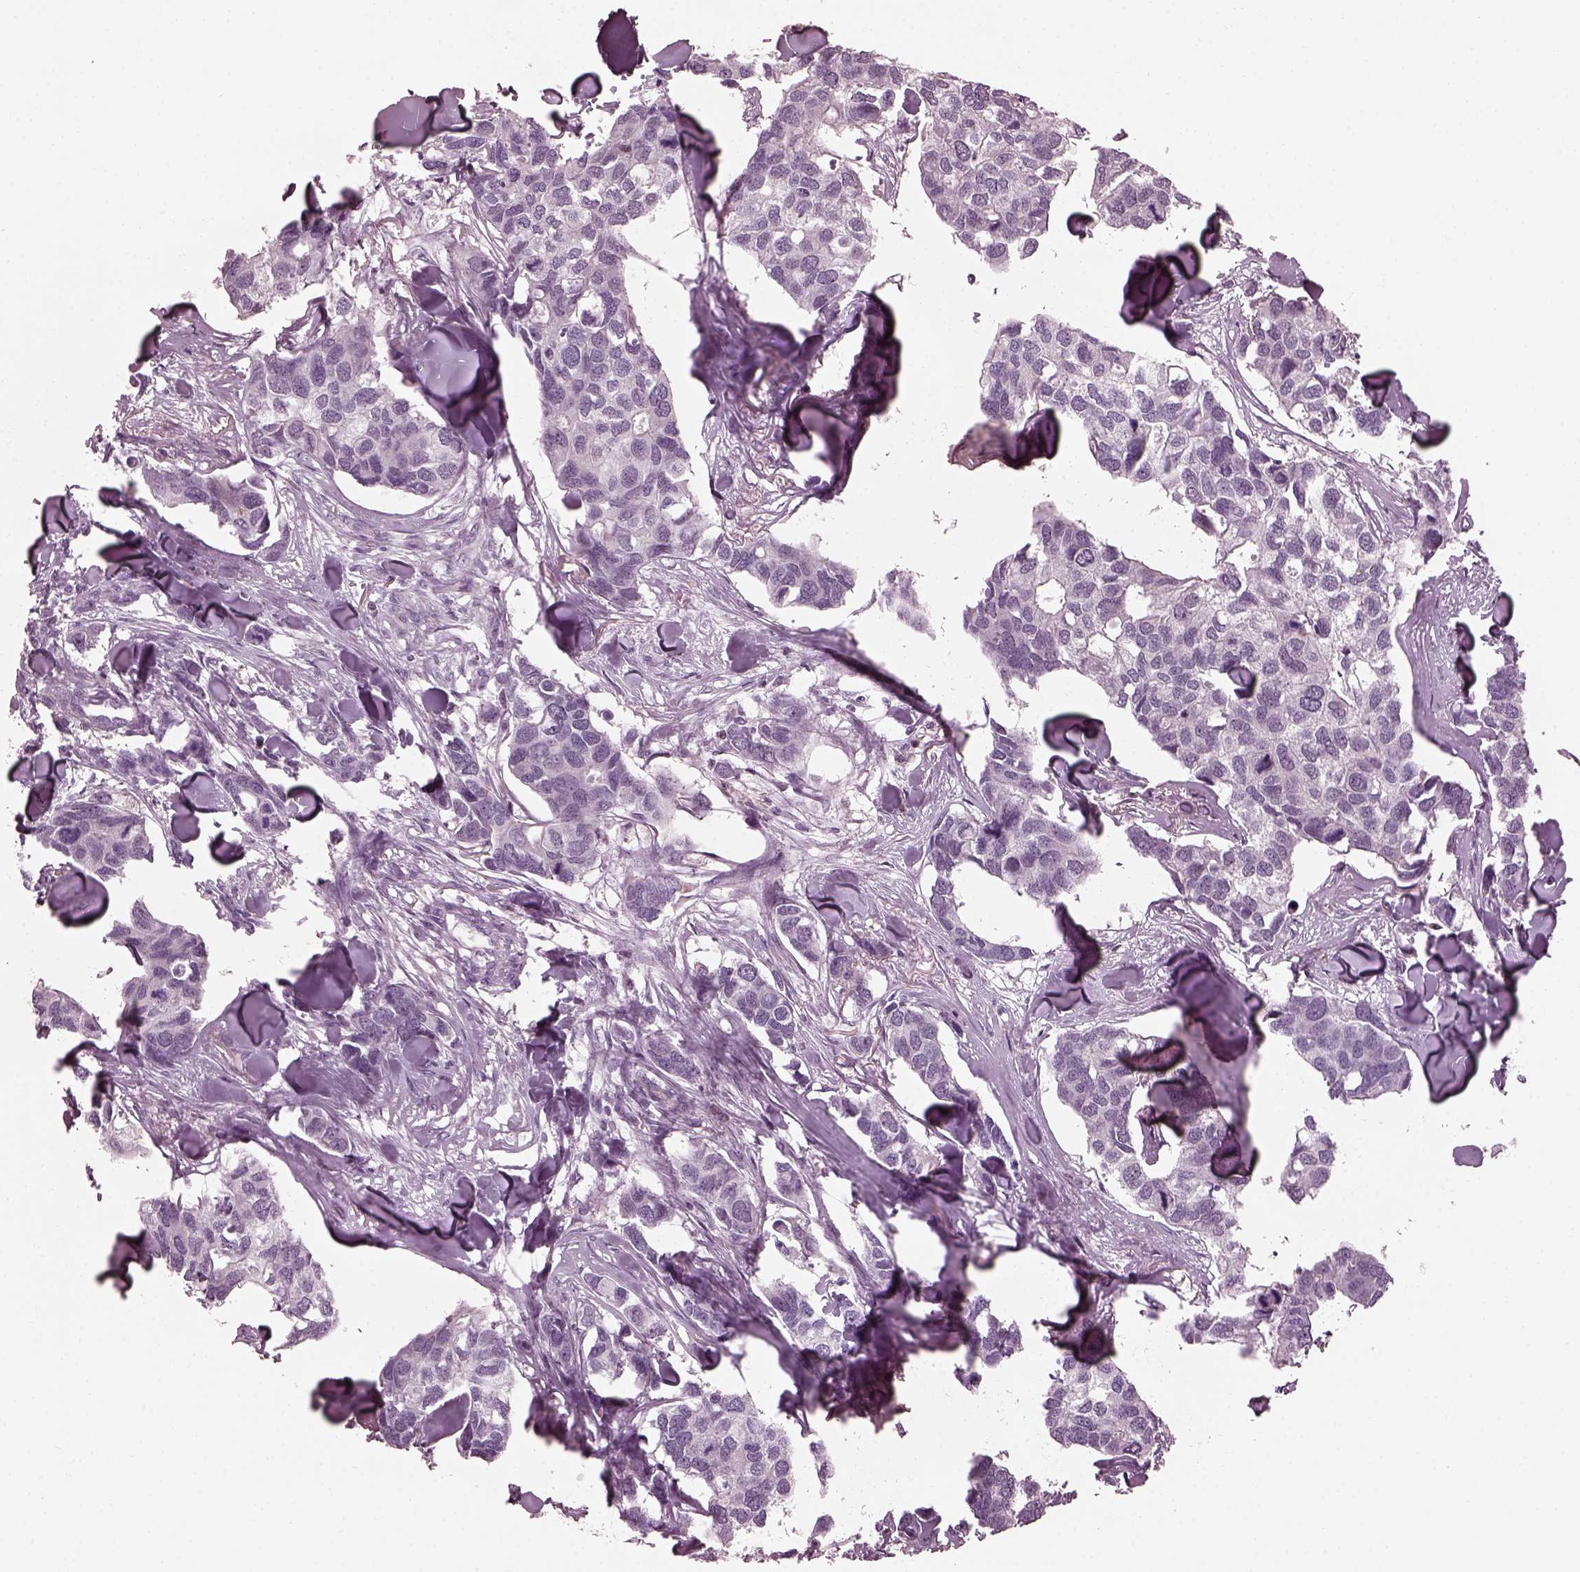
{"staining": {"intensity": "negative", "quantity": "none", "location": "none"}, "tissue": "breast cancer", "cell_type": "Tumor cells", "image_type": "cancer", "snomed": [{"axis": "morphology", "description": "Duct carcinoma"}, {"axis": "topography", "description": "Breast"}], "caption": "IHC image of infiltrating ductal carcinoma (breast) stained for a protein (brown), which exhibits no positivity in tumor cells.", "gene": "BFSP1", "patient": {"sex": "female", "age": 83}}